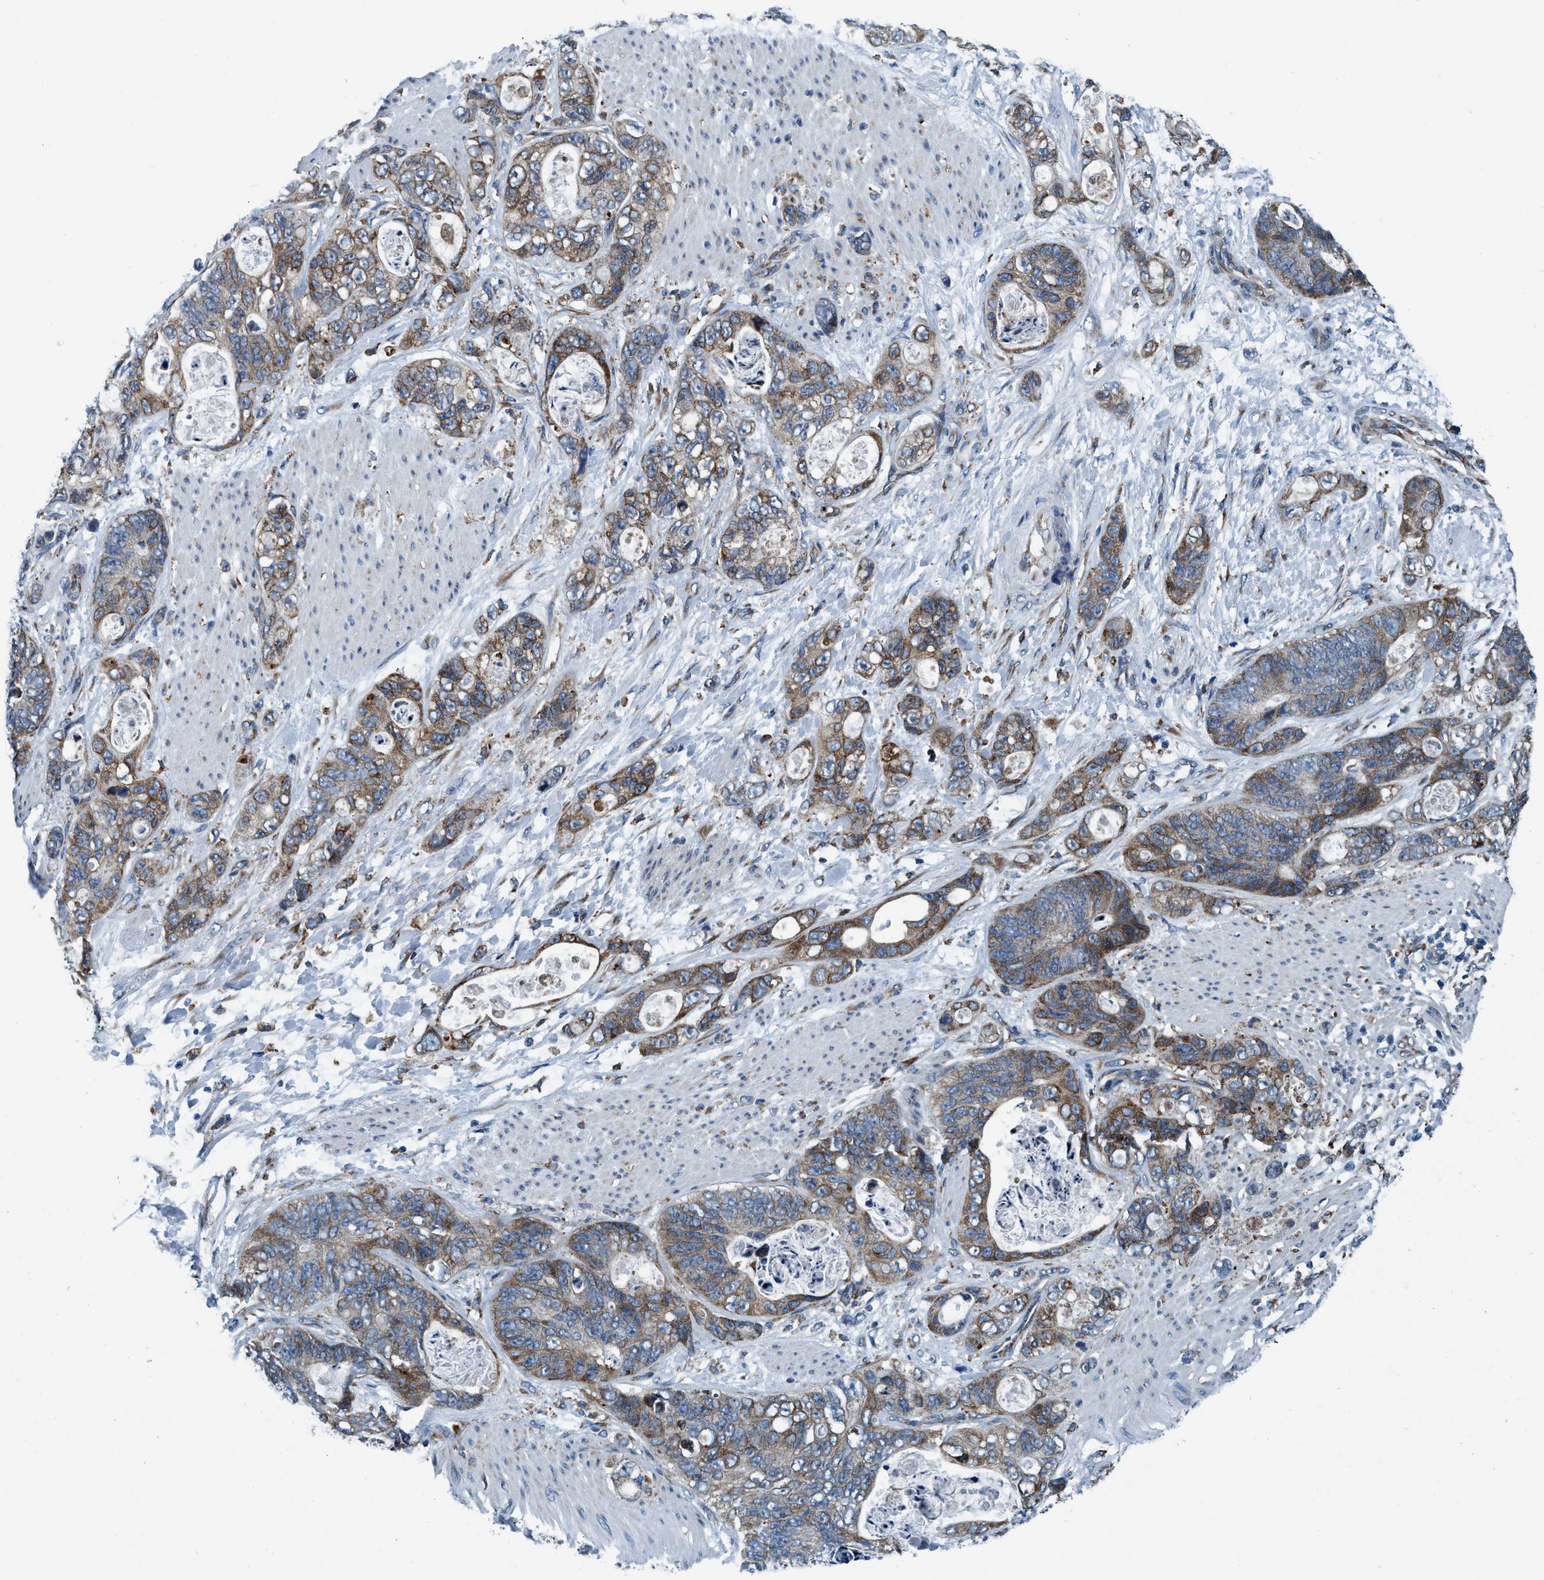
{"staining": {"intensity": "weak", "quantity": ">75%", "location": "cytoplasmic/membranous"}, "tissue": "stomach cancer", "cell_type": "Tumor cells", "image_type": "cancer", "snomed": [{"axis": "morphology", "description": "Normal tissue, NOS"}, {"axis": "morphology", "description": "Adenocarcinoma, NOS"}, {"axis": "topography", "description": "Stomach"}], "caption": "Stomach adenocarcinoma stained for a protein reveals weak cytoplasmic/membranous positivity in tumor cells.", "gene": "ARMC9", "patient": {"sex": "female", "age": 89}}